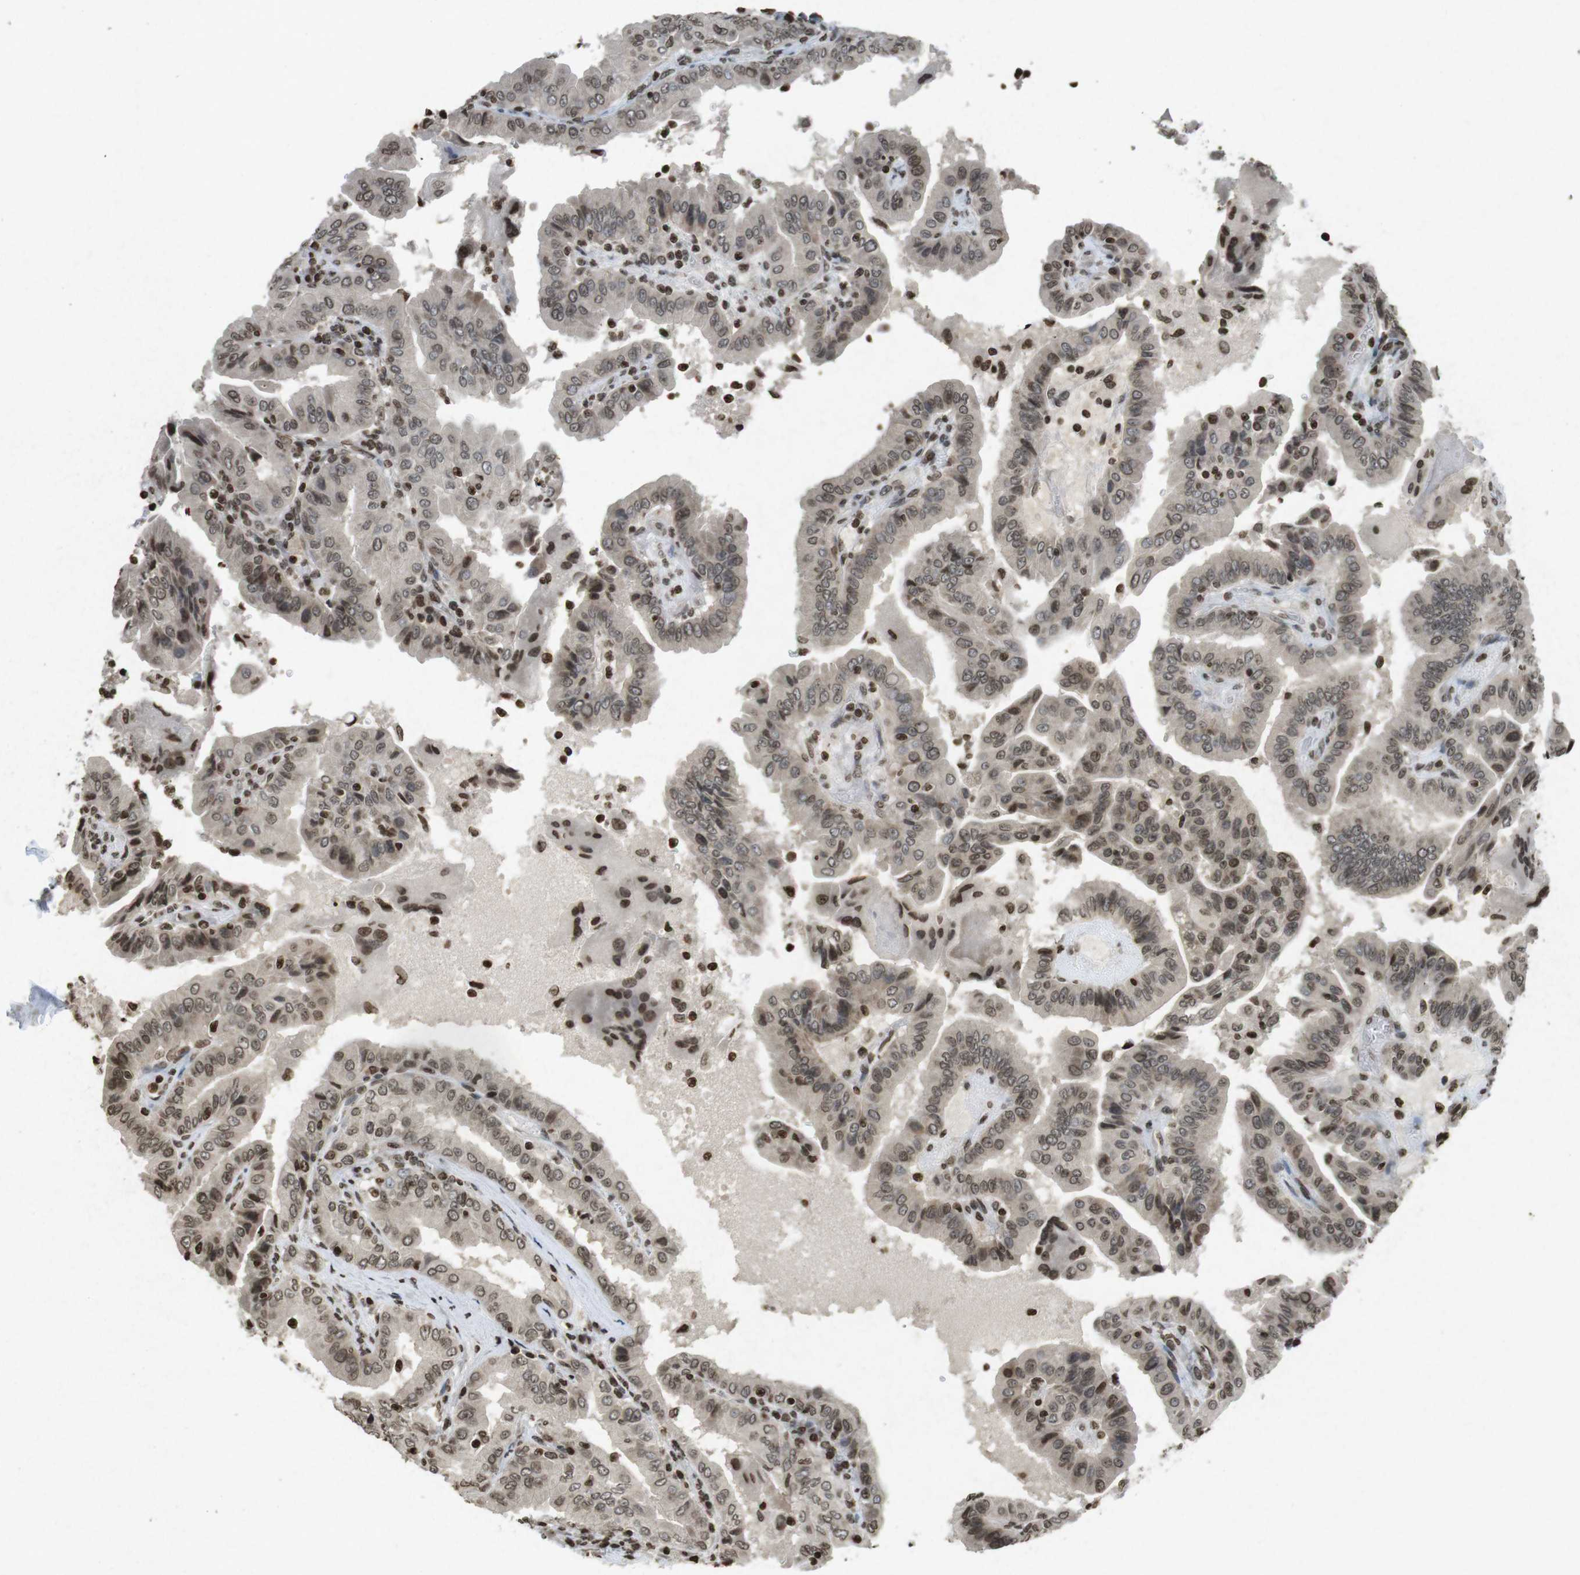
{"staining": {"intensity": "weak", "quantity": ">75%", "location": "cytoplasmic/membranous,nuclear"}, "tissue": "thyroid cancer", "cell_type": "Tumor cells", "image_type": "cancer", "snomed": [{"axis": "morphology", "description": "Papillary adenocarcinoma, NOS"}, {"axis": "topography", "description": "Thyroid gland"}], "caption": "High-magnification brightfield microscopy of papillary adenocarcinoma (thyroid) stained with DAB (3,3'-diaminobenzidine) (brown) and counterstained with hematoxylin (blue). tumor cells exhibit weak cytoplasmic/membranous and nuclear staining is identified in about>75% of cells.", "gene": "FOXA3", "patient": {"sex": "male", "age": 33}}